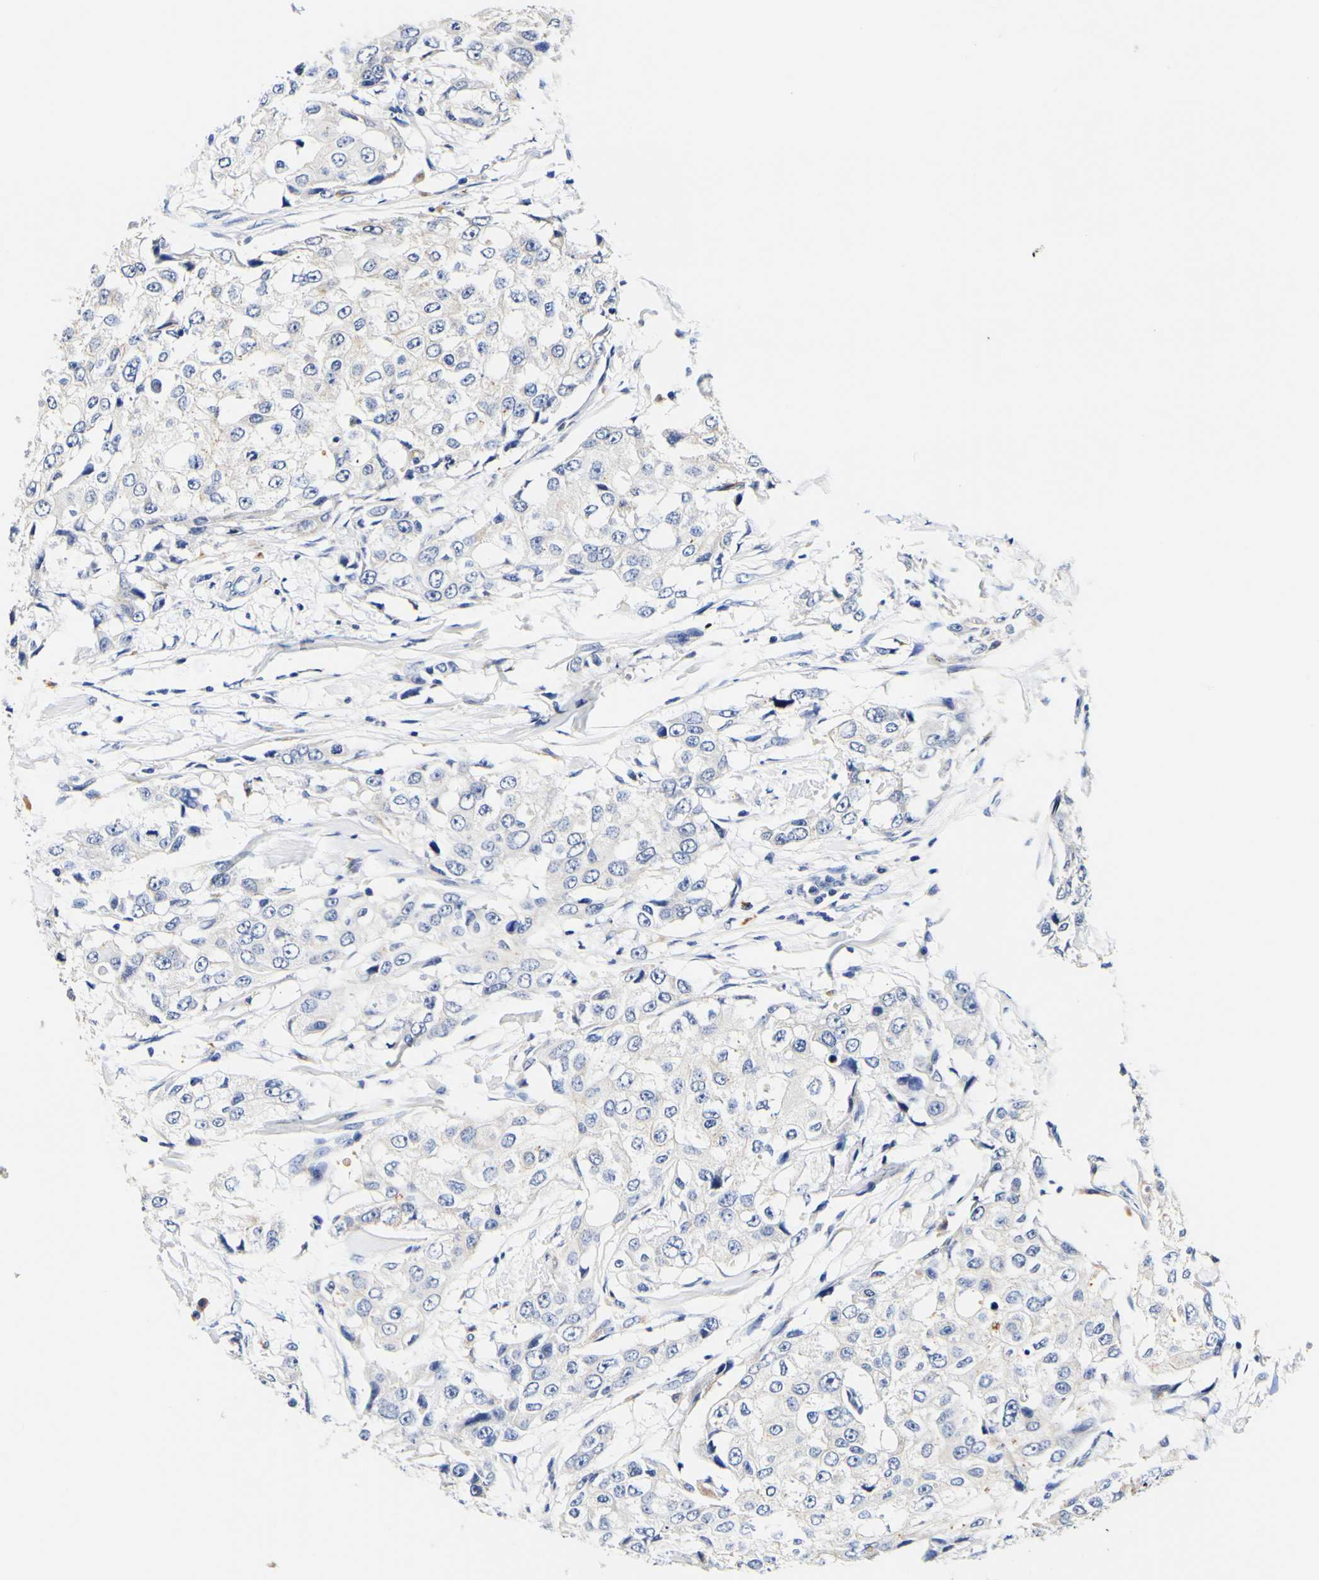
{"staining": {"intensity": "negative", "quantity": "none", "location": "none"}, "tissue": "breast cancer", "cell_type": "Tumor cells", "image_type": "cancer", "snomed": [{"axis": "morphology", "description": "Duct carcinoma"}, {"axis": "topography", "description": "Breast"}], "caption": "High power microscopy image of an immunohistochemistry (IHC) photomicrograph of intraductal carcinoma (breast), revealing no significant expression in tumor cells.", "gene": "CAMK4", "patient": {"sex": "female", "age": 27}}